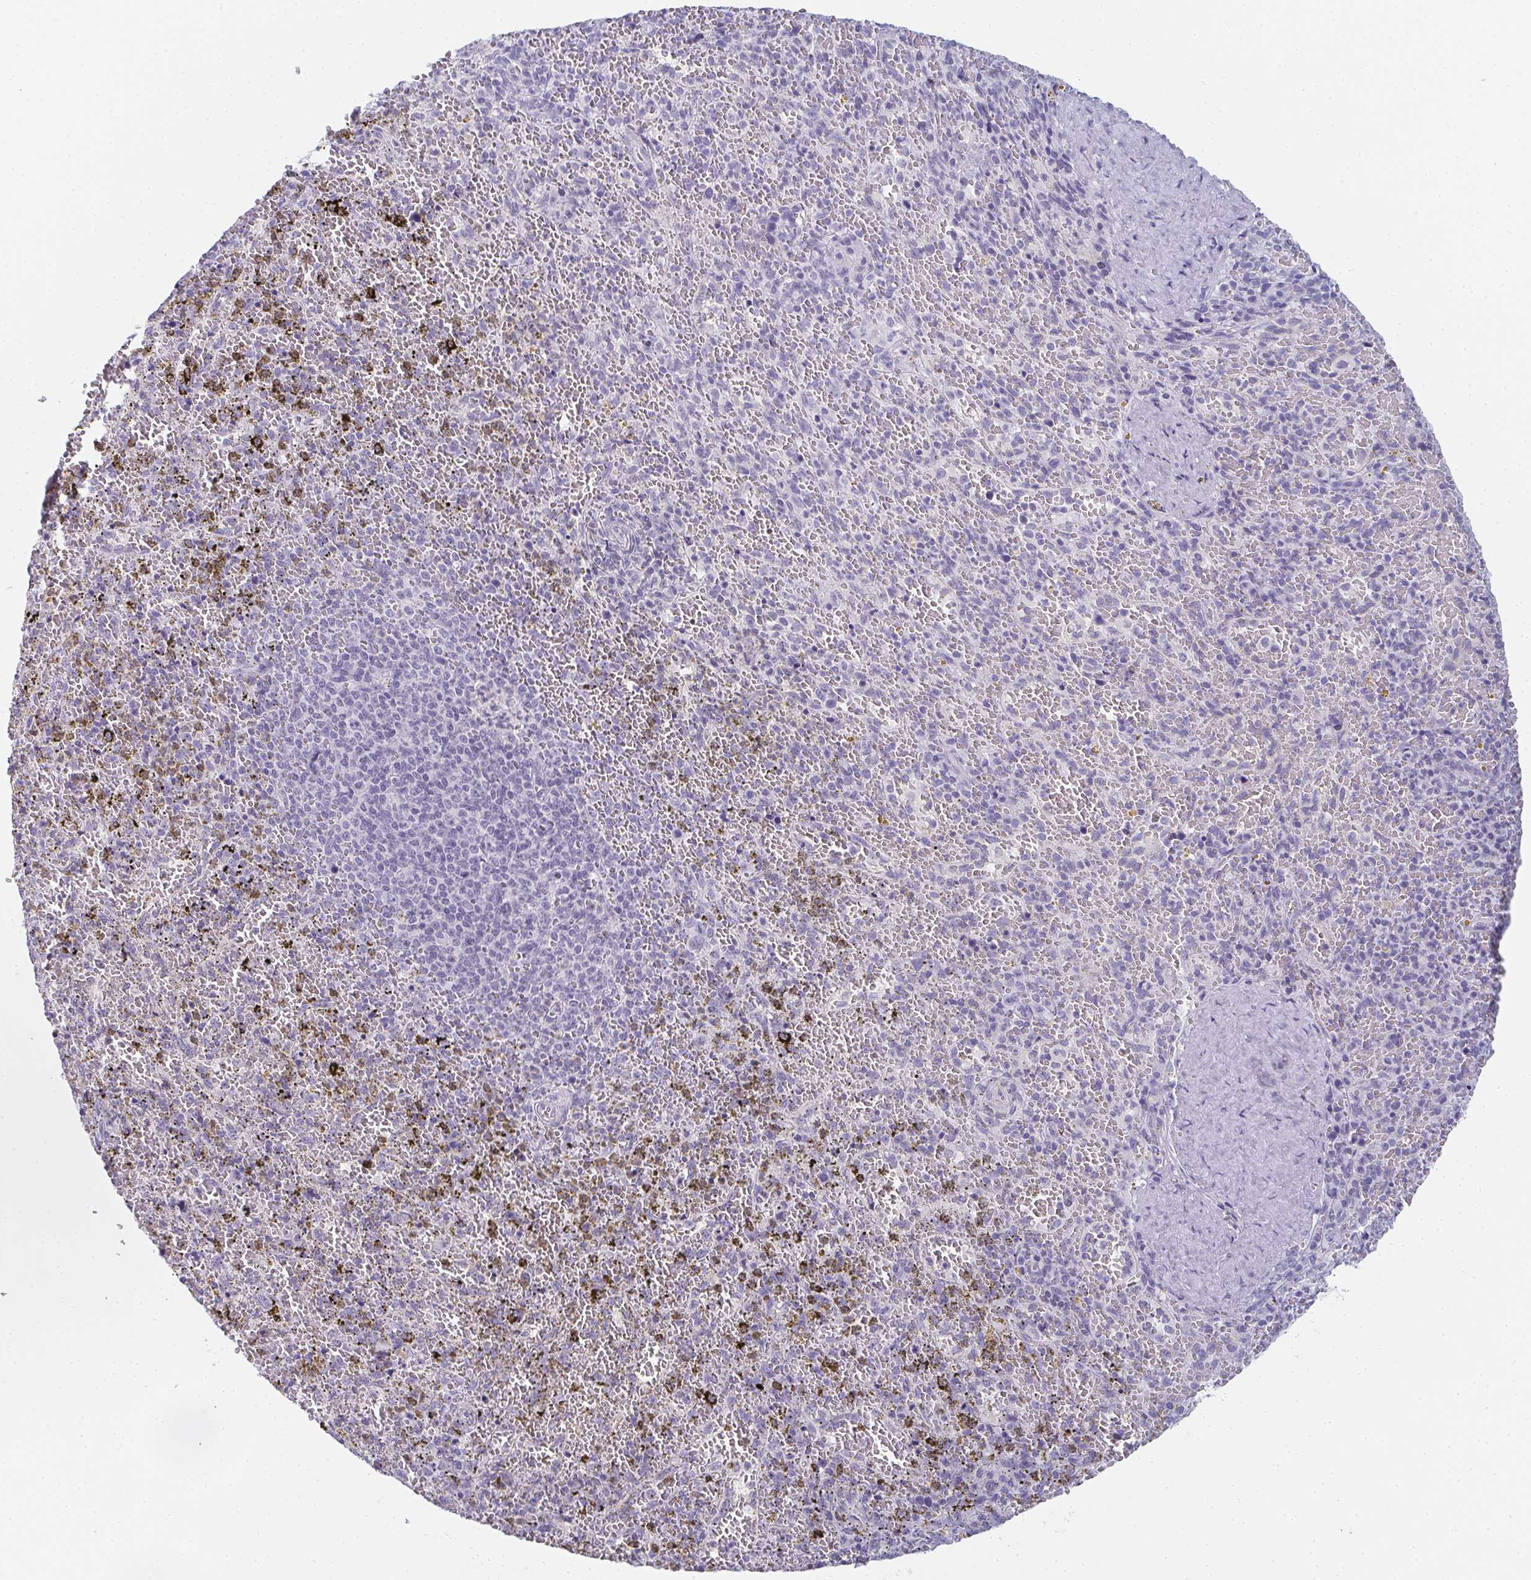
{"staining": {"intensity": "negative", "quantity": "none", "location": "none"}, "tissue": "spleen", "cell_type": "Cells in red pulp", "image_type": "normal", "snomed": [{"axis": "morphology", "description": "Normal tissue, NOS"}, {"axis": "topography", "description": "Spleen"}], "caption": "Protein analysis of unremarkable spleen reveals no significant staining in cells in red pulp. (DAB (3,3'-diaminobenzidine) immunohistochemistry, high magnification).", "gene": "PYCR3", "patient": {"sex": "female", "age": 50}}